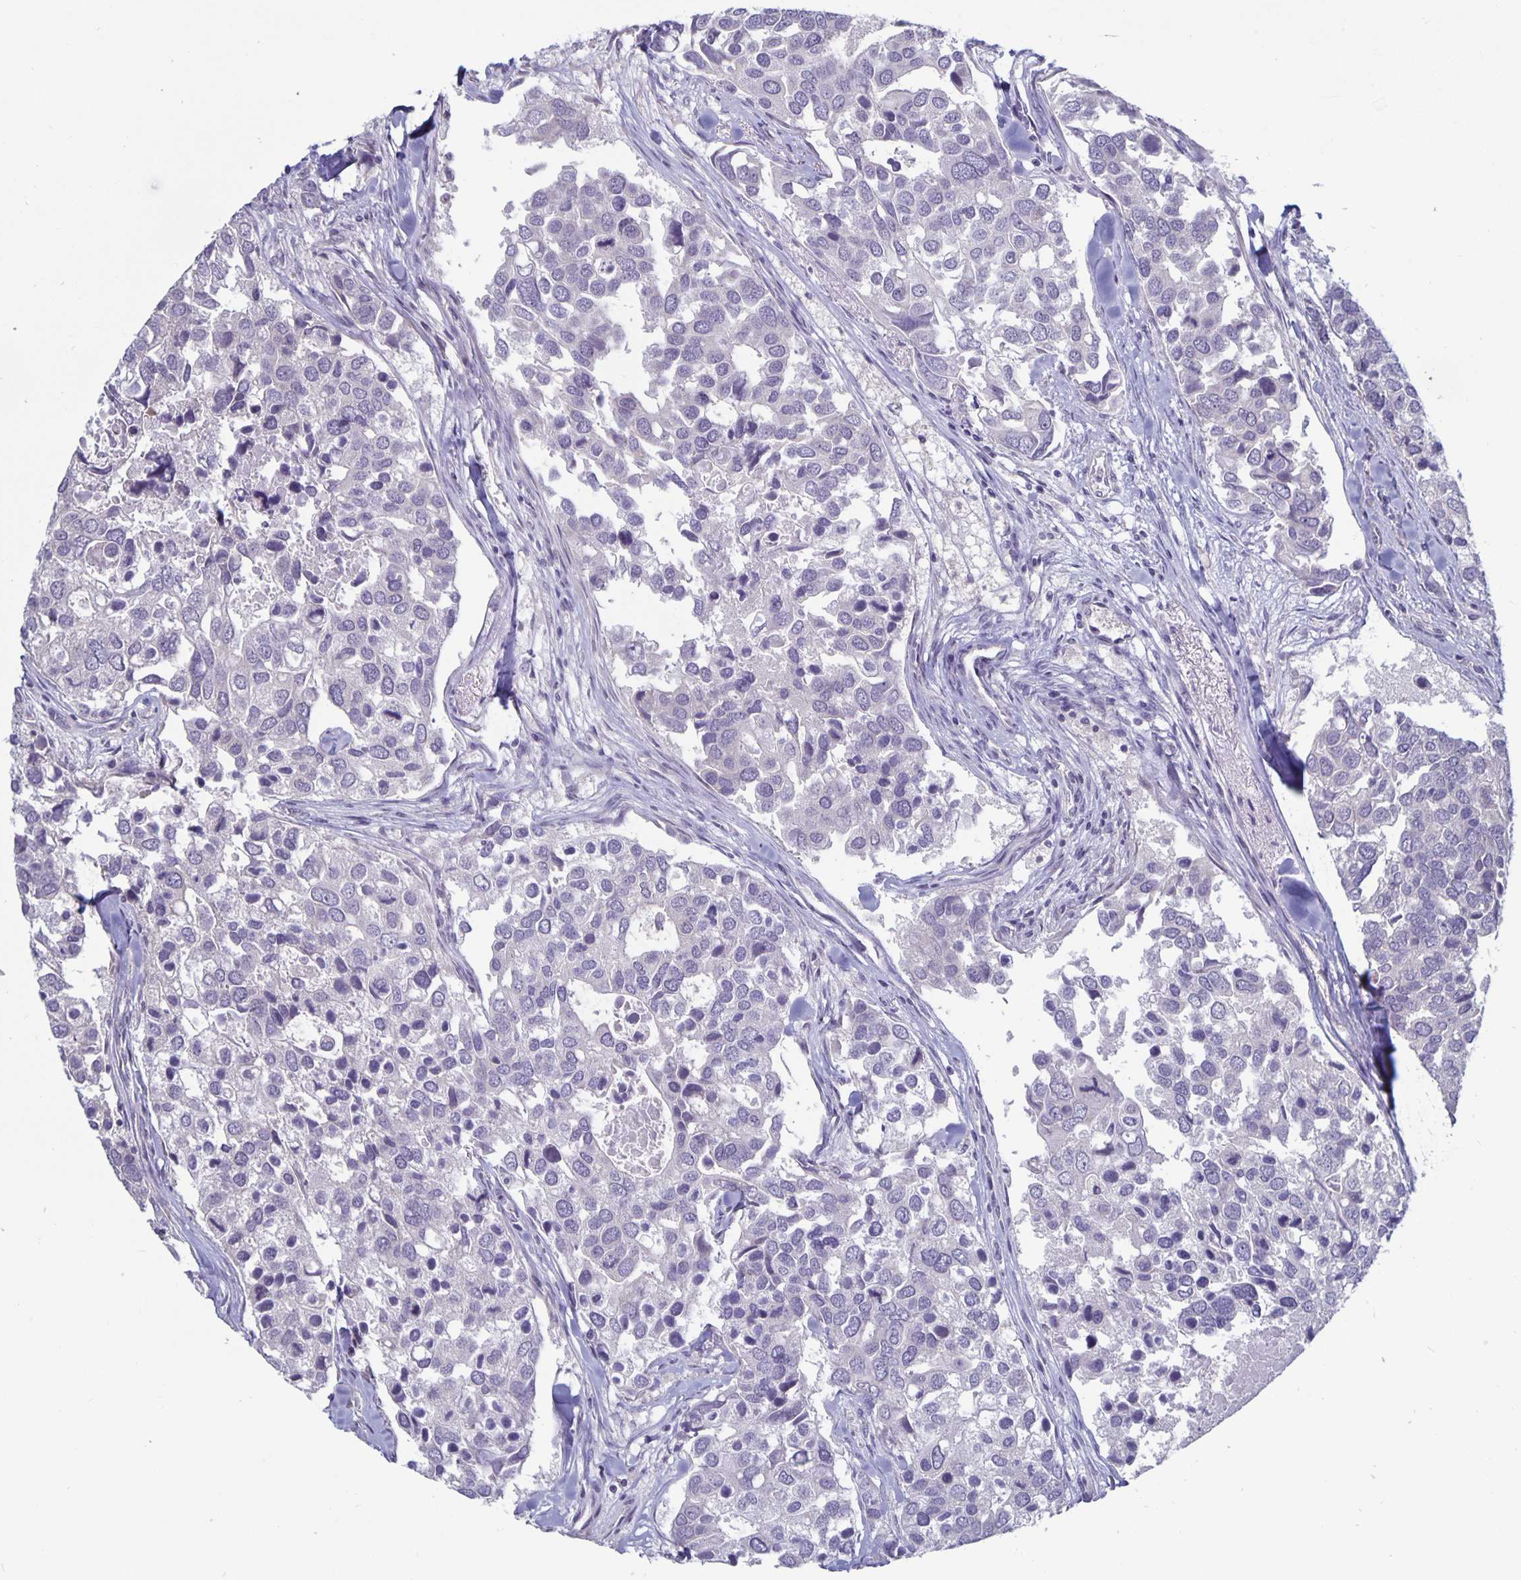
{"staining": {"intensity": "negative", "quantity": "none", "location": "none"}, "tissue": "breast cancer", "cell_type": "Tumor cells", "image_type": "cancer", "snomed": [{"axis": "morphology", "description": "Duct carcinoma"}, {"axis": "topography", "description": "Breast"}], "caption": "This is a histopathology image of IHC staining of invasive ductal carcinoma (breast), which shows no staining in tumor cells.", "gene": "PLCB3", "patient": {"sex": "female", "age": 83}}